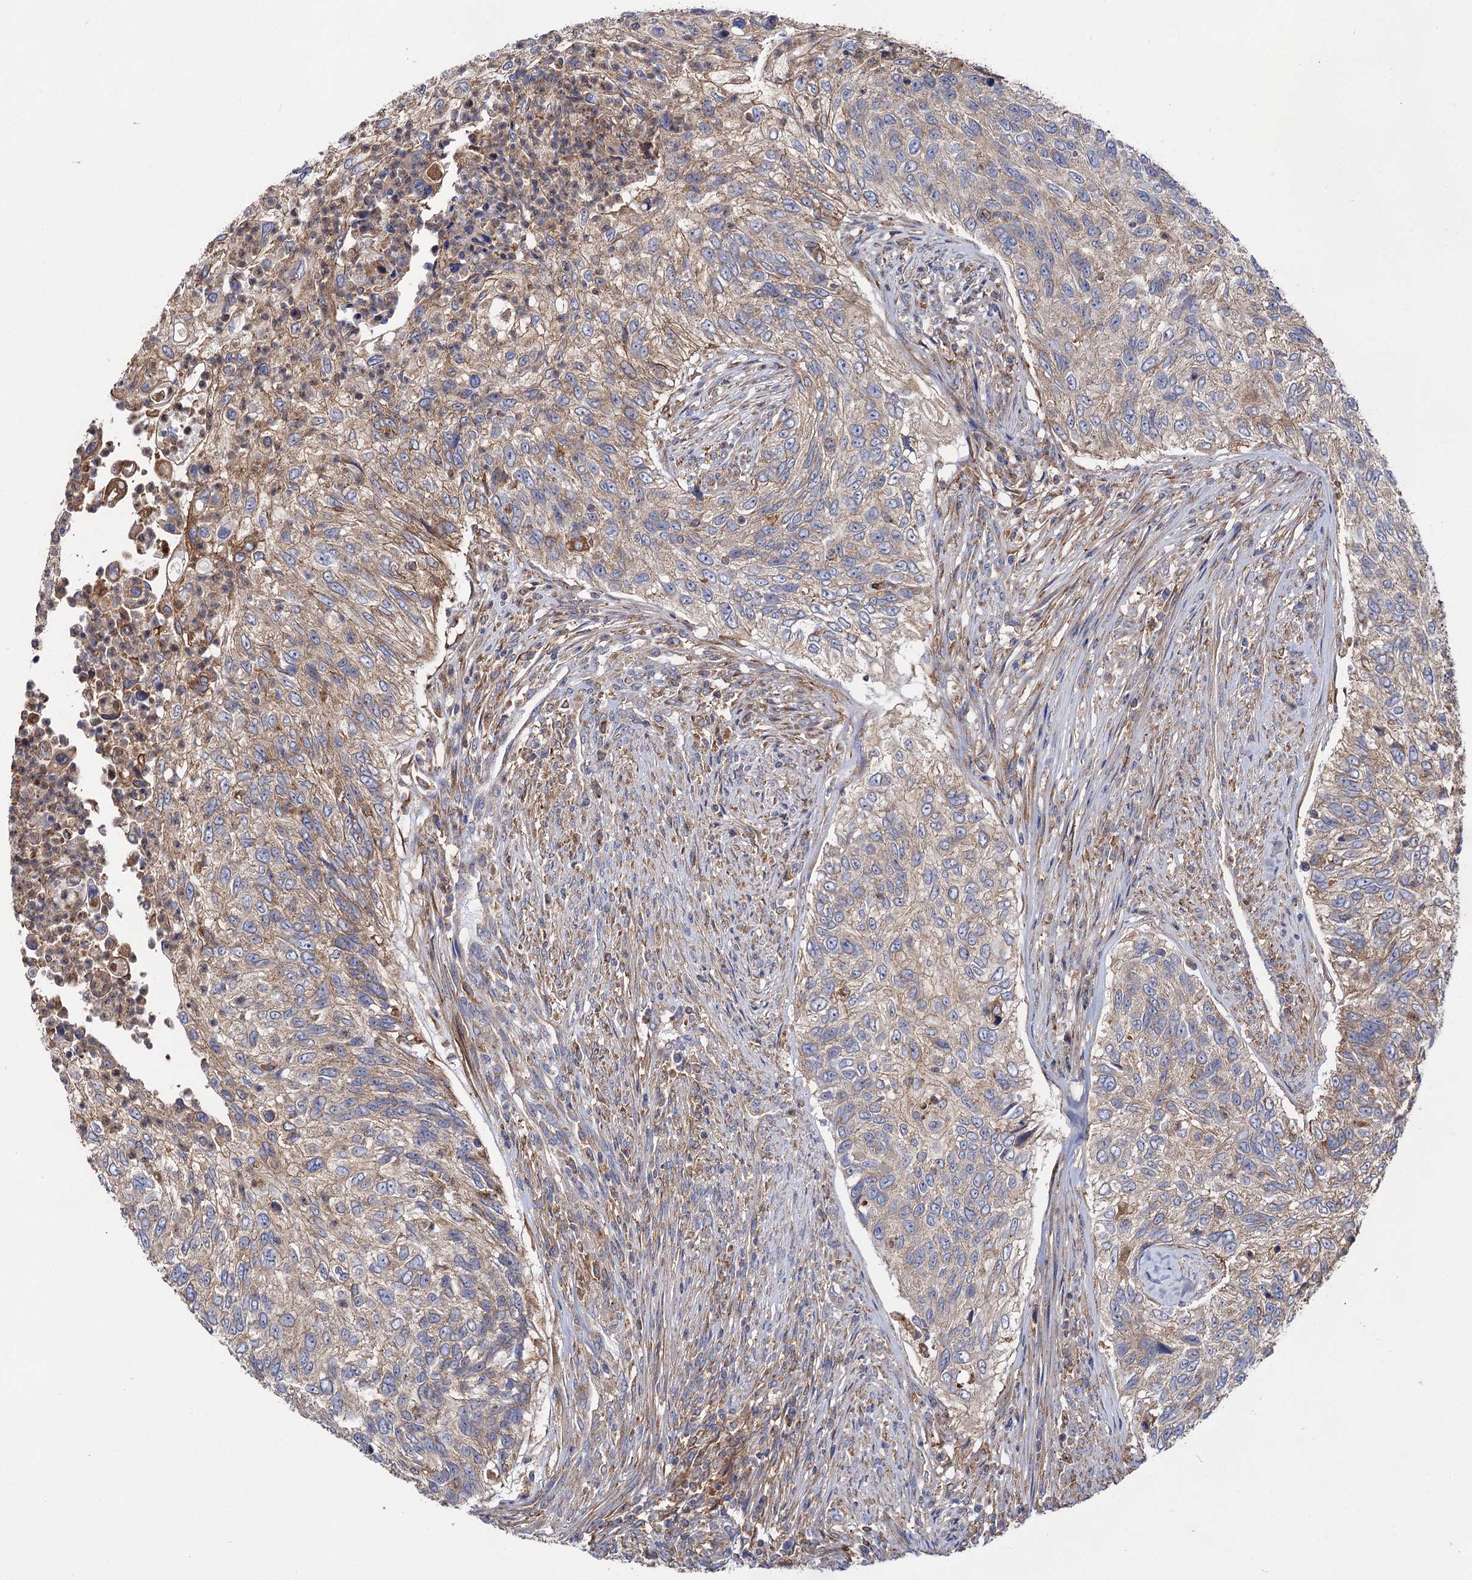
{"staining": {"intensity": "weak", "quantity": "<25%", "location": "cytoplasmic/membranous"}, "tissue": "urothelial cancer", "cell_type": "Tumor cells", "image_type": "cancer", "snomed": [{"axis": "morphology", "description": "Urothelial carcinoma, High grade"}, {"axis": "topography", "description": "Urinary bladder"}], "caption": "Photomicrograph shows no significant protein staining in tumor cells of urothelial carcinoma (high-grade).", "gene": "DYDC1", "patient": {"sex": "female", "age": 60}}